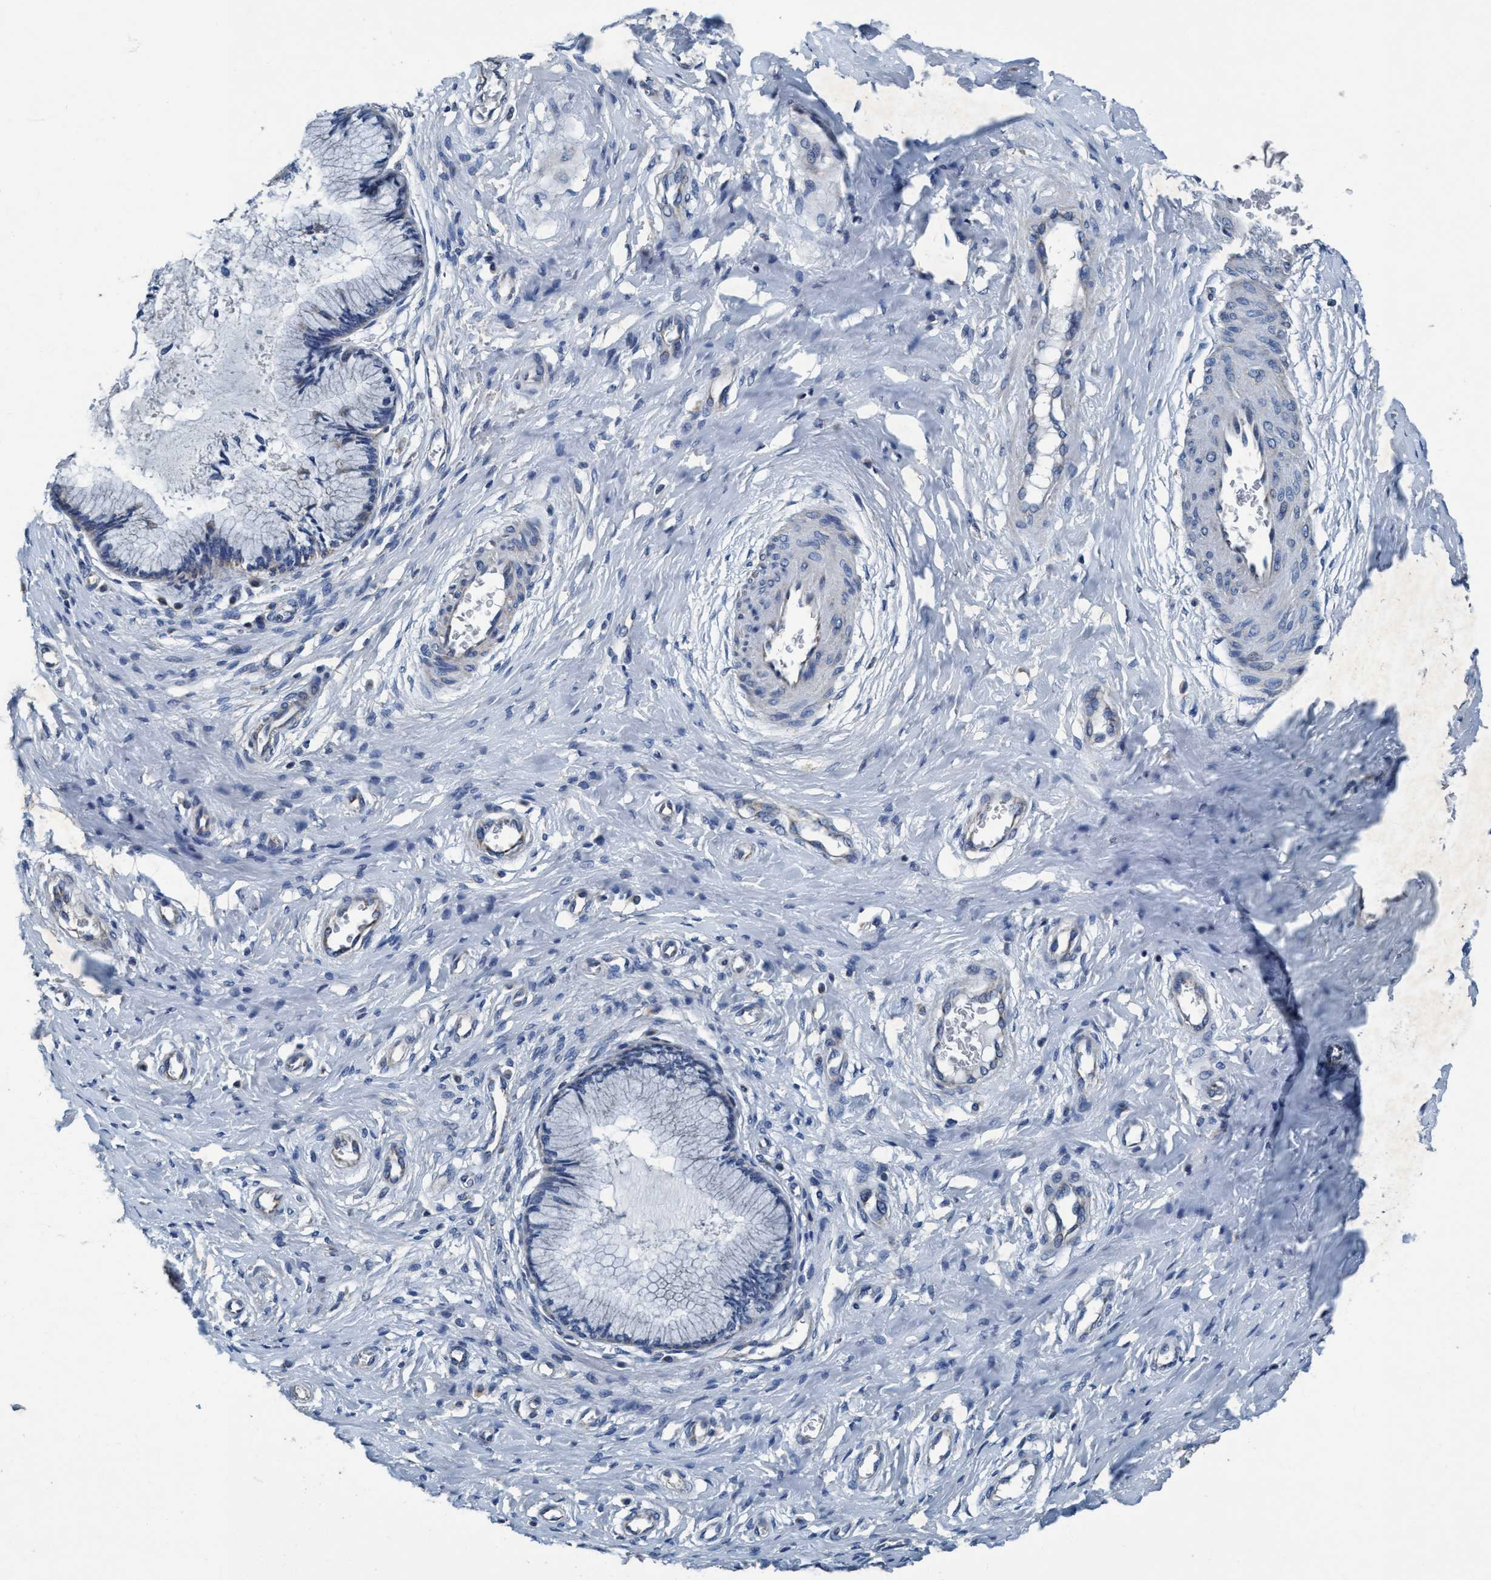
{"staining": {"intensity": "negative", "quantity": "none", "location": "none"}, "tissue": "cervix", "cell_type": "Glandular cells", "image_type": "normal", "snomed": [{"axis": "morphology", "description": "Normal tissue, NOS"}, {"axis": "topography", "description": "Cervix"}], "caption": "There is no significant staining in glandular cells of cervix. (DAB immunohistochemistry with hematoxylin counter stain).", "gene": "ANKFN1", "patient": {"sex": "female", "age": 55}}